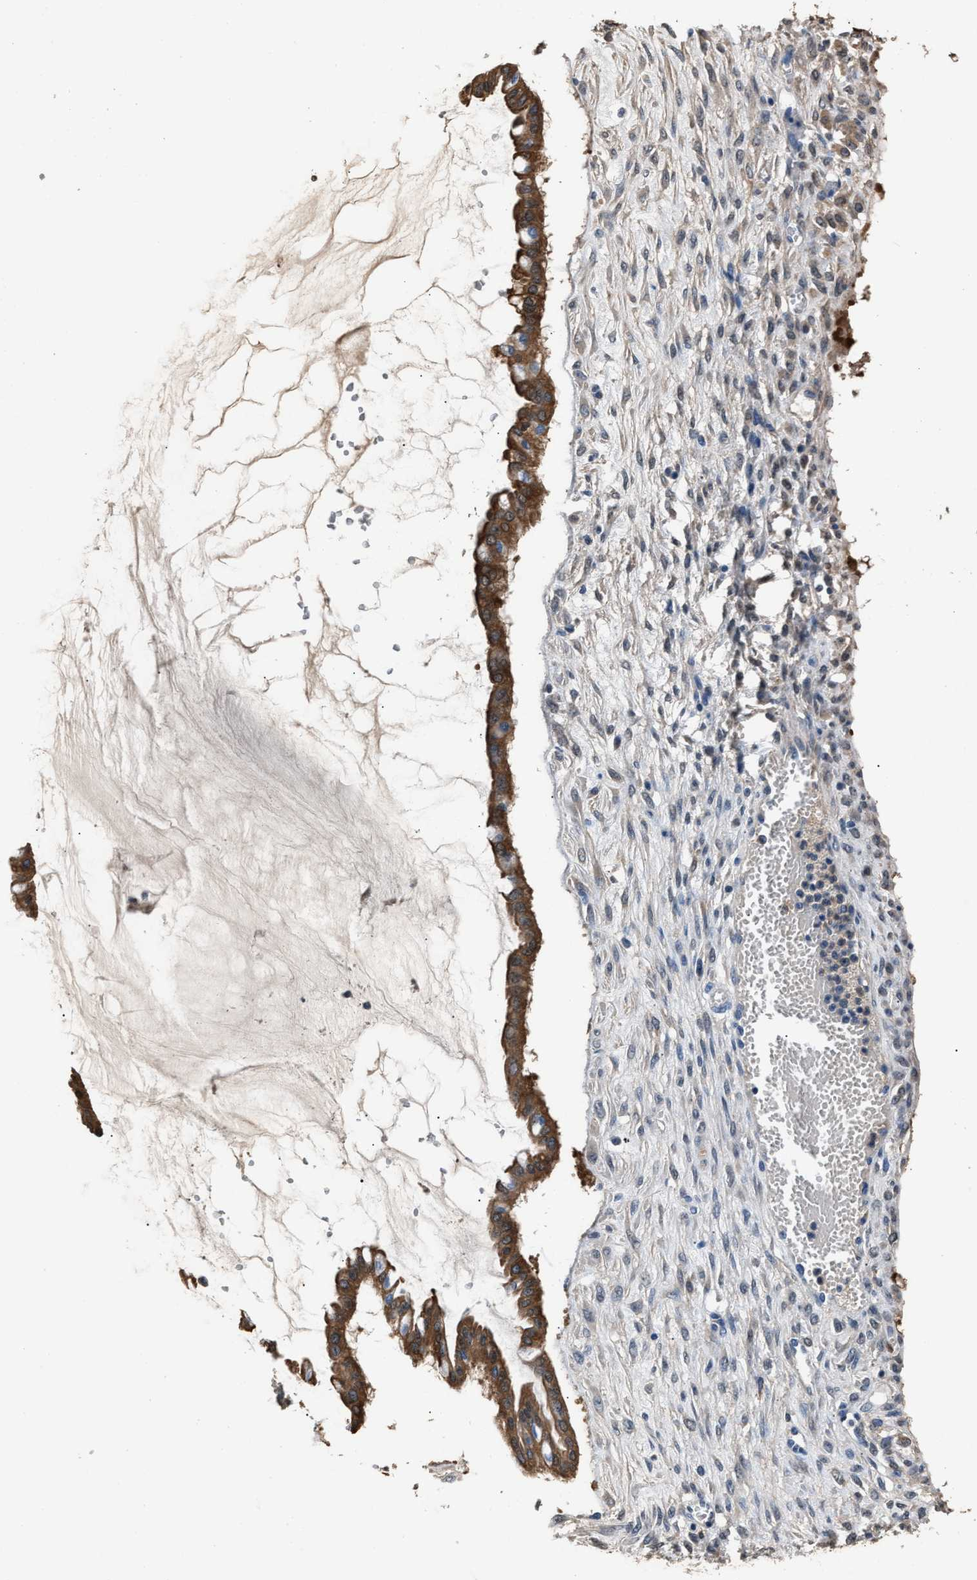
{"staining": {"intensity": "strong", "quantity": ">75%", "location": "cytoplasmic/membranous"}, "tissue": "ovarian cancer", "cell_type": "Tumor cells", "image_type": "cancer", "snomed": [{"axis": "morphology", "description": "Cystadenocarcinoma, mucinous, NOS"}, {"axis": "topography", "description": "Ovary"}], "caption": "IHC staining of ovarian cancer (mucinous cystadenocarcinoma), which shows high levels of strong cytoplasmic/membranous positivity in approximately >75% of tumor cells indicating strong cytoplasmic/membranous protein expression. The staining was performed using DAB (brown) for protein detection and nuclei were counterstained in hematoxylin (blue).", "gene": "GSTP1", "patient": {"sex": "female", "age": 73}}